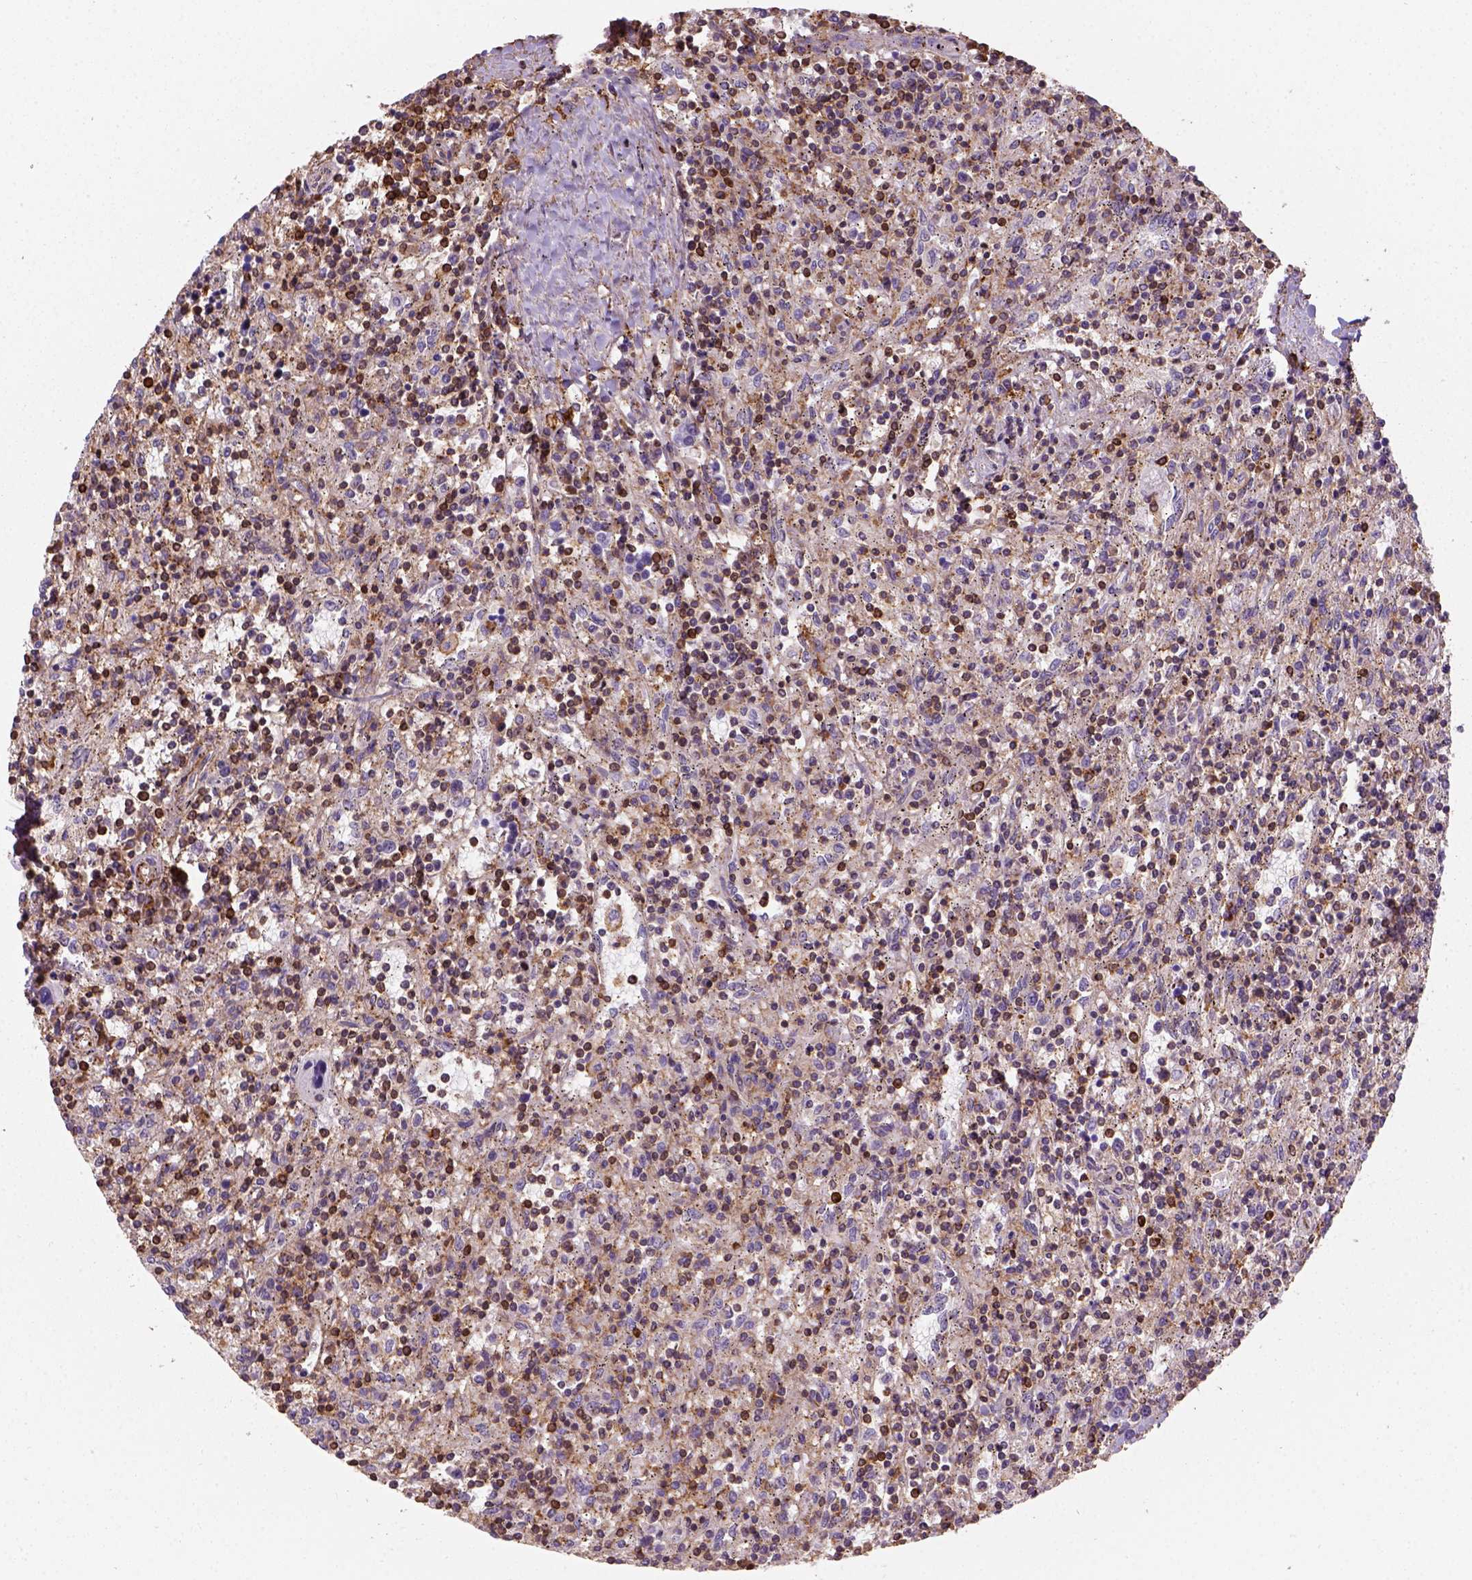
{"staining": {"intensity": "strong", "quantity": "25%-75%", "location": "cytoplasmic/membranous"}, "tissue": "lymphoma", "cell_type": "Tumor cells", "image_type": "cancer", "snomed": [{"axis": "morphology", "description": "Malignant lymphoma, non-Hodgkin's type, Low grade"}, {"axis": "topography", "description": "Spleen"}], "caption": "Immunohistochemistry (IHC) micrograph of human lymphoma stained for a protein (brown), which shows high levels of strong cytoplasmic/membranous expression in about 25%-75% of tumor cells.", "gene": "GPRC5D", "patient": {"sex": "male", "age": 62}}